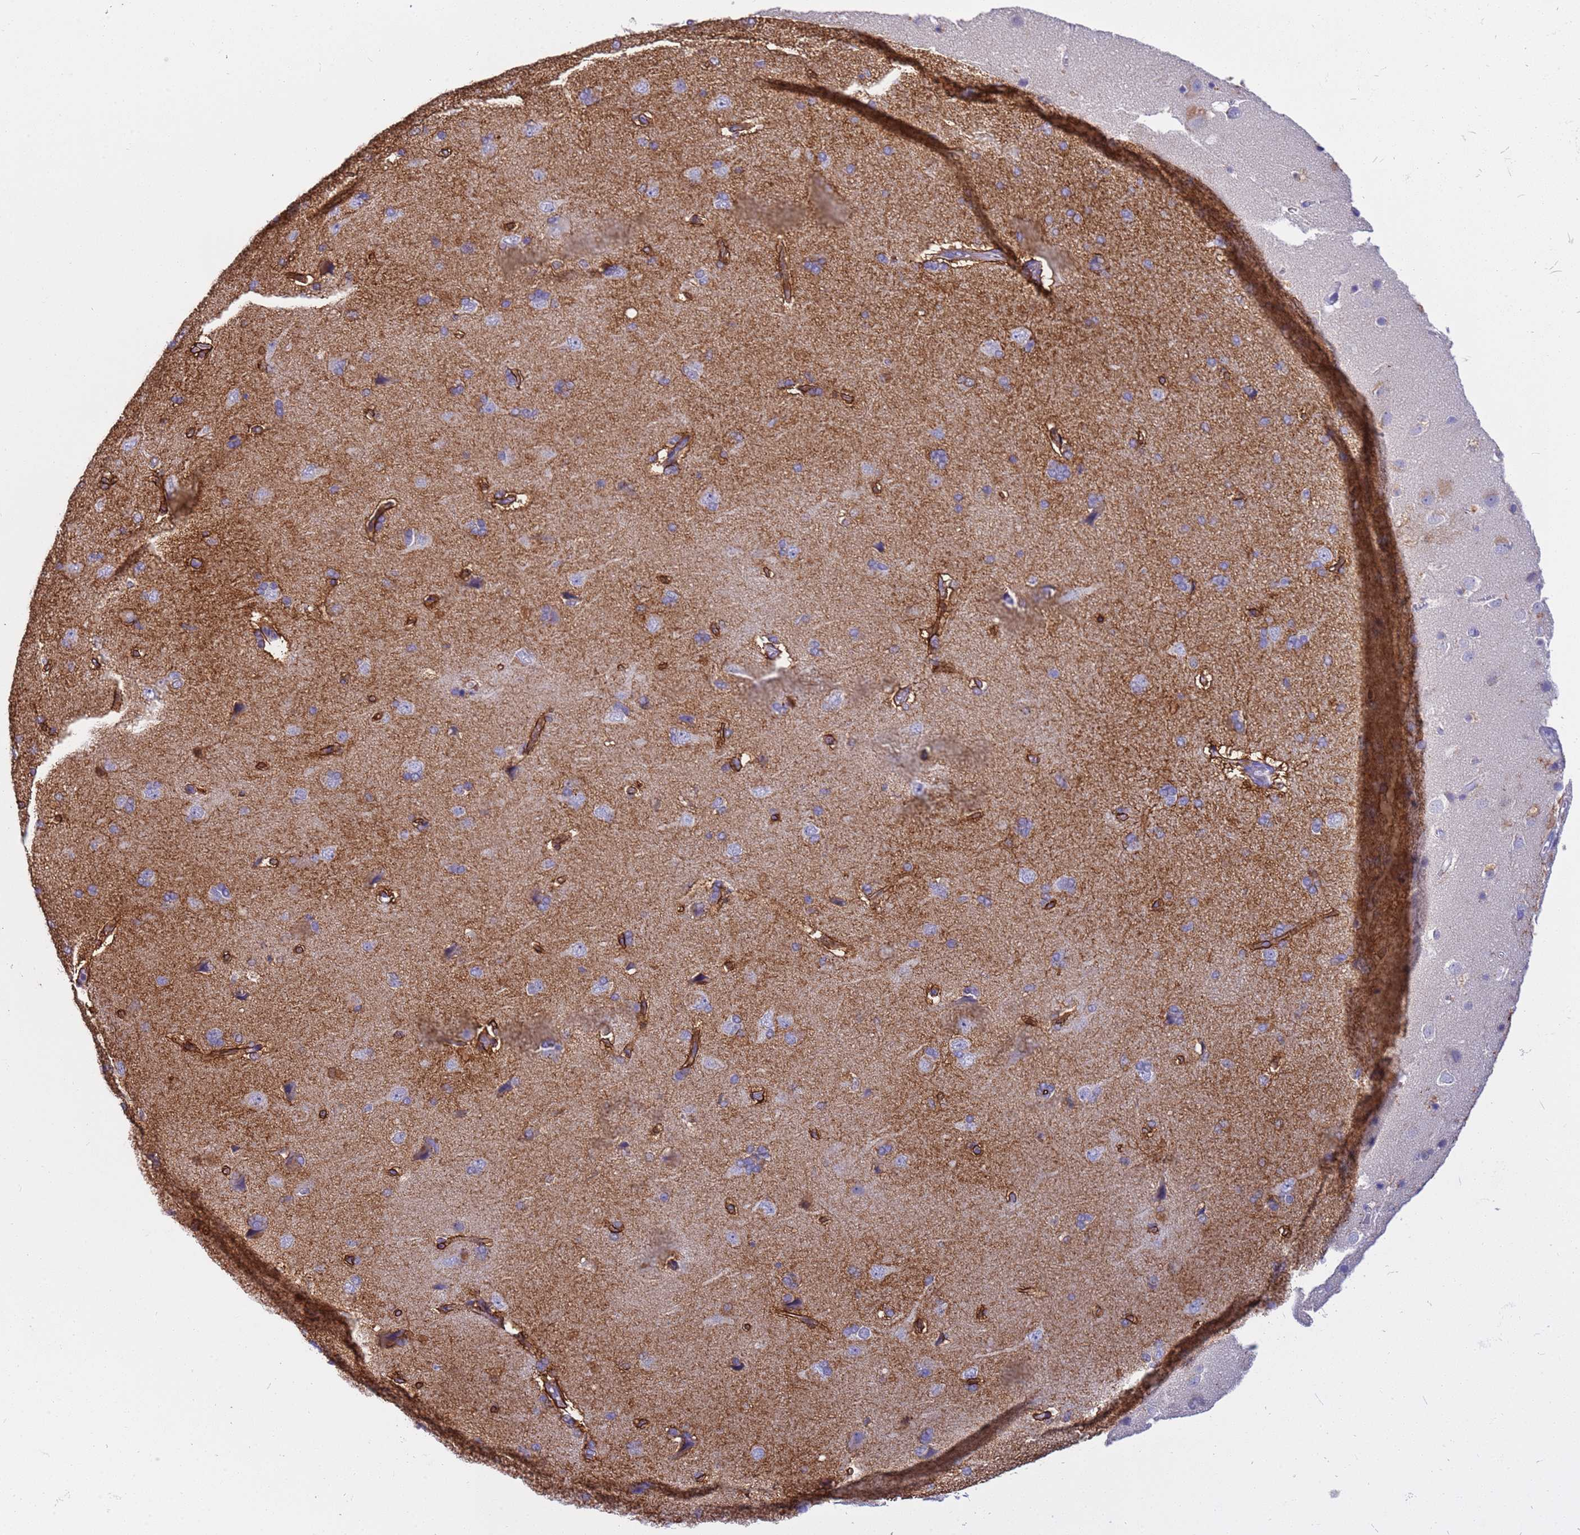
{"staining": {"intensity": "moderate", "quantity": "25%-75%", "location": "cytoplasmic/membranous"}, "tissue": "cerebral cortex", "cell_type": "Endothelial cells", "image_type": "normal", "snomed": [{"axis": "morphology", "description": "Normal tissue, NOS"}, {"axis": "topography", "description": "Cerebral cortex"}], "caption": "Moderate cytoplasmic/membranous staining is present in about 25%-75% of endothelial cells in normal cerebral cortex. (DAB (3,3'-diaminobenzidine) = brown stain, brightfield microscopy at high magnification).", "gene": "SLC24A3", "patient": {"sex": "male", "age": 62}}